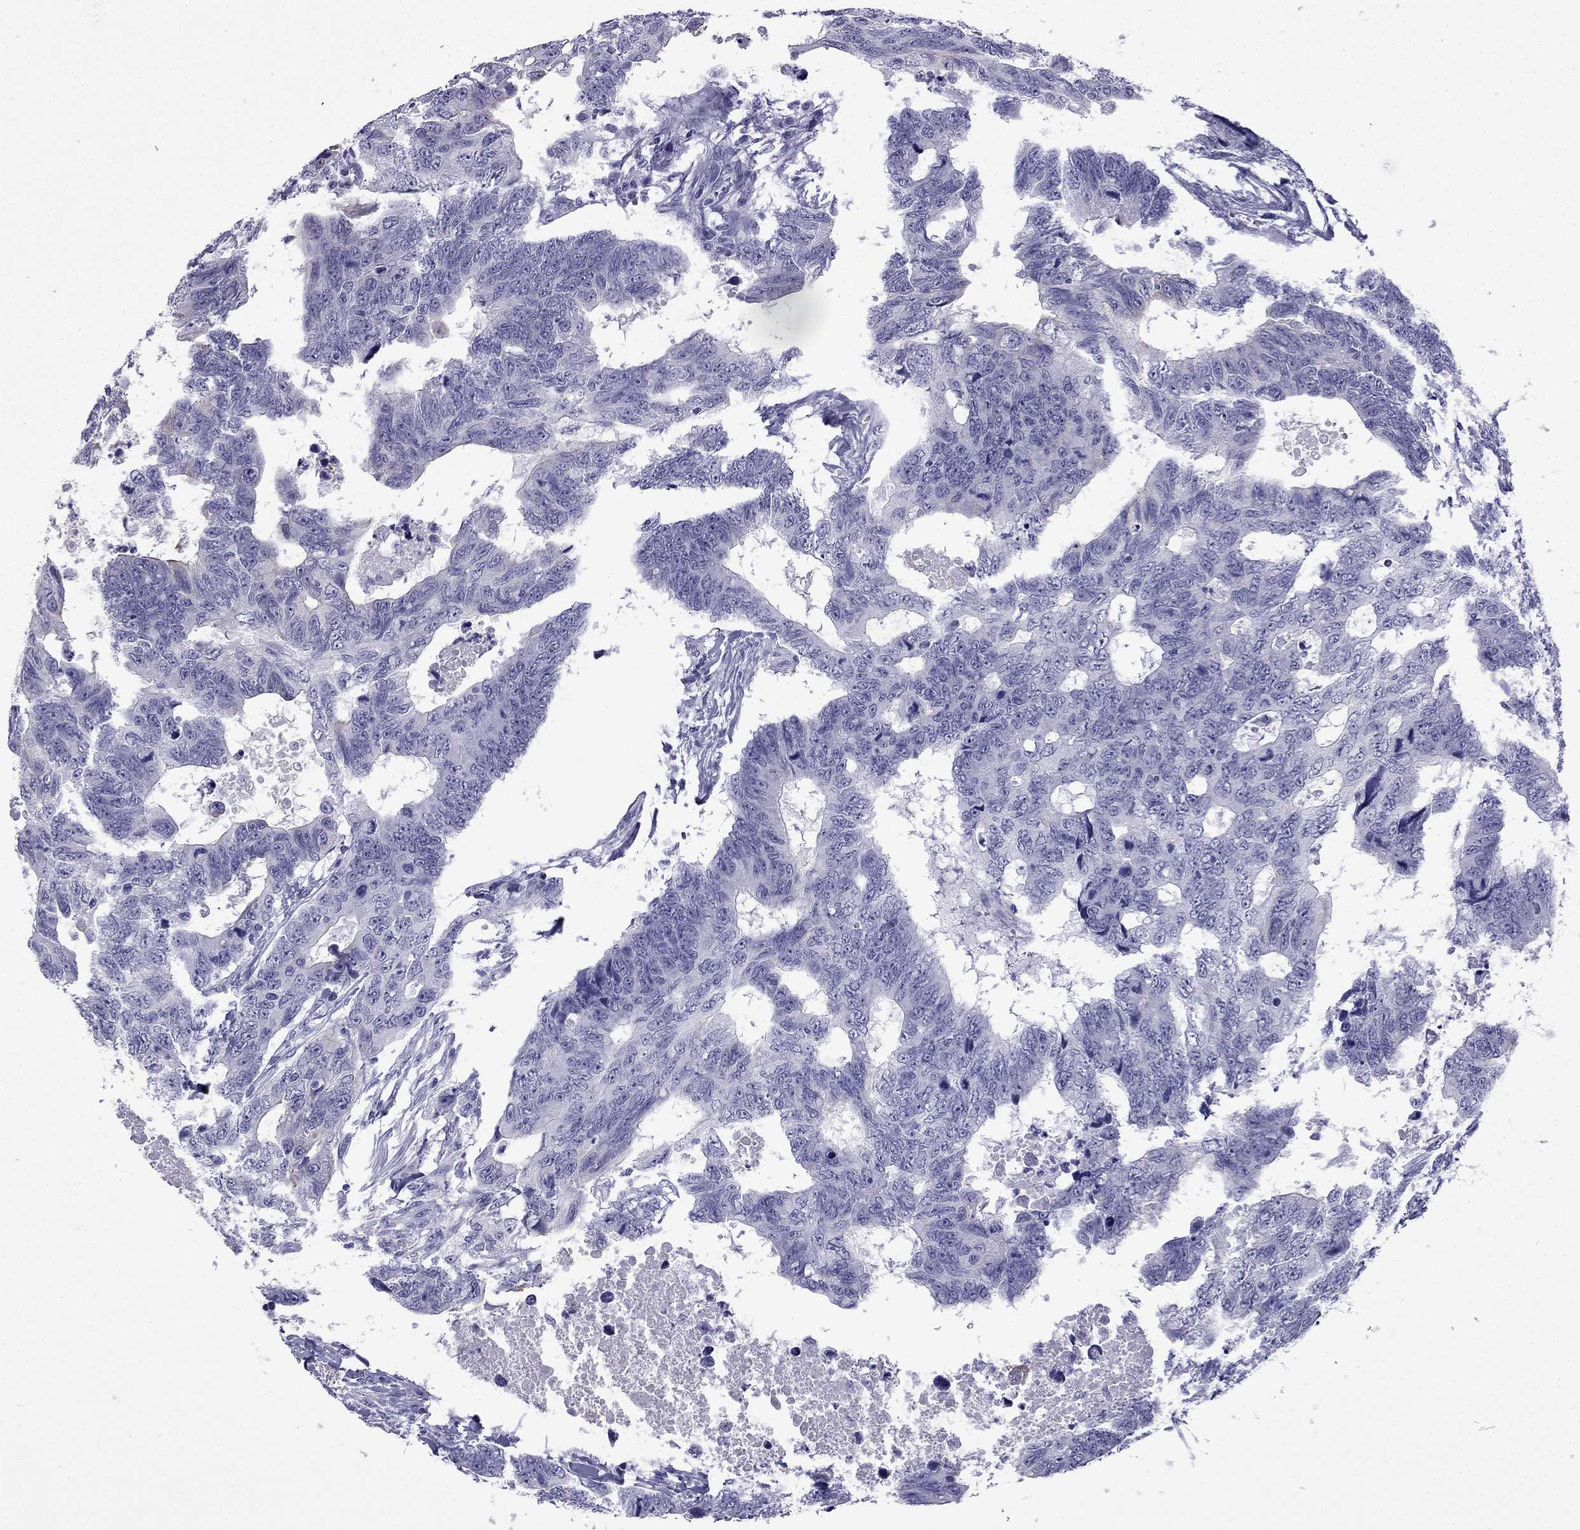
{"staining": {"intensity": "negative", "quantity": "none", "location": "none"}, "tissue": "colorectal cancer", "cell_type": "Tumor cells", "image_type": "cancer", "snomed": [{"axis": "morphology", "description": "Adenocarcinoma, NOS"}, {"axis": "topography", "description": "Colon"}], "caption": "This is a photomicrograph of IHC staining of adenocarcinoma (colorectal), which shows no staining in tumor cells.", "gene": "GJA8", "patient": {"sex": "female", "age": 77}}